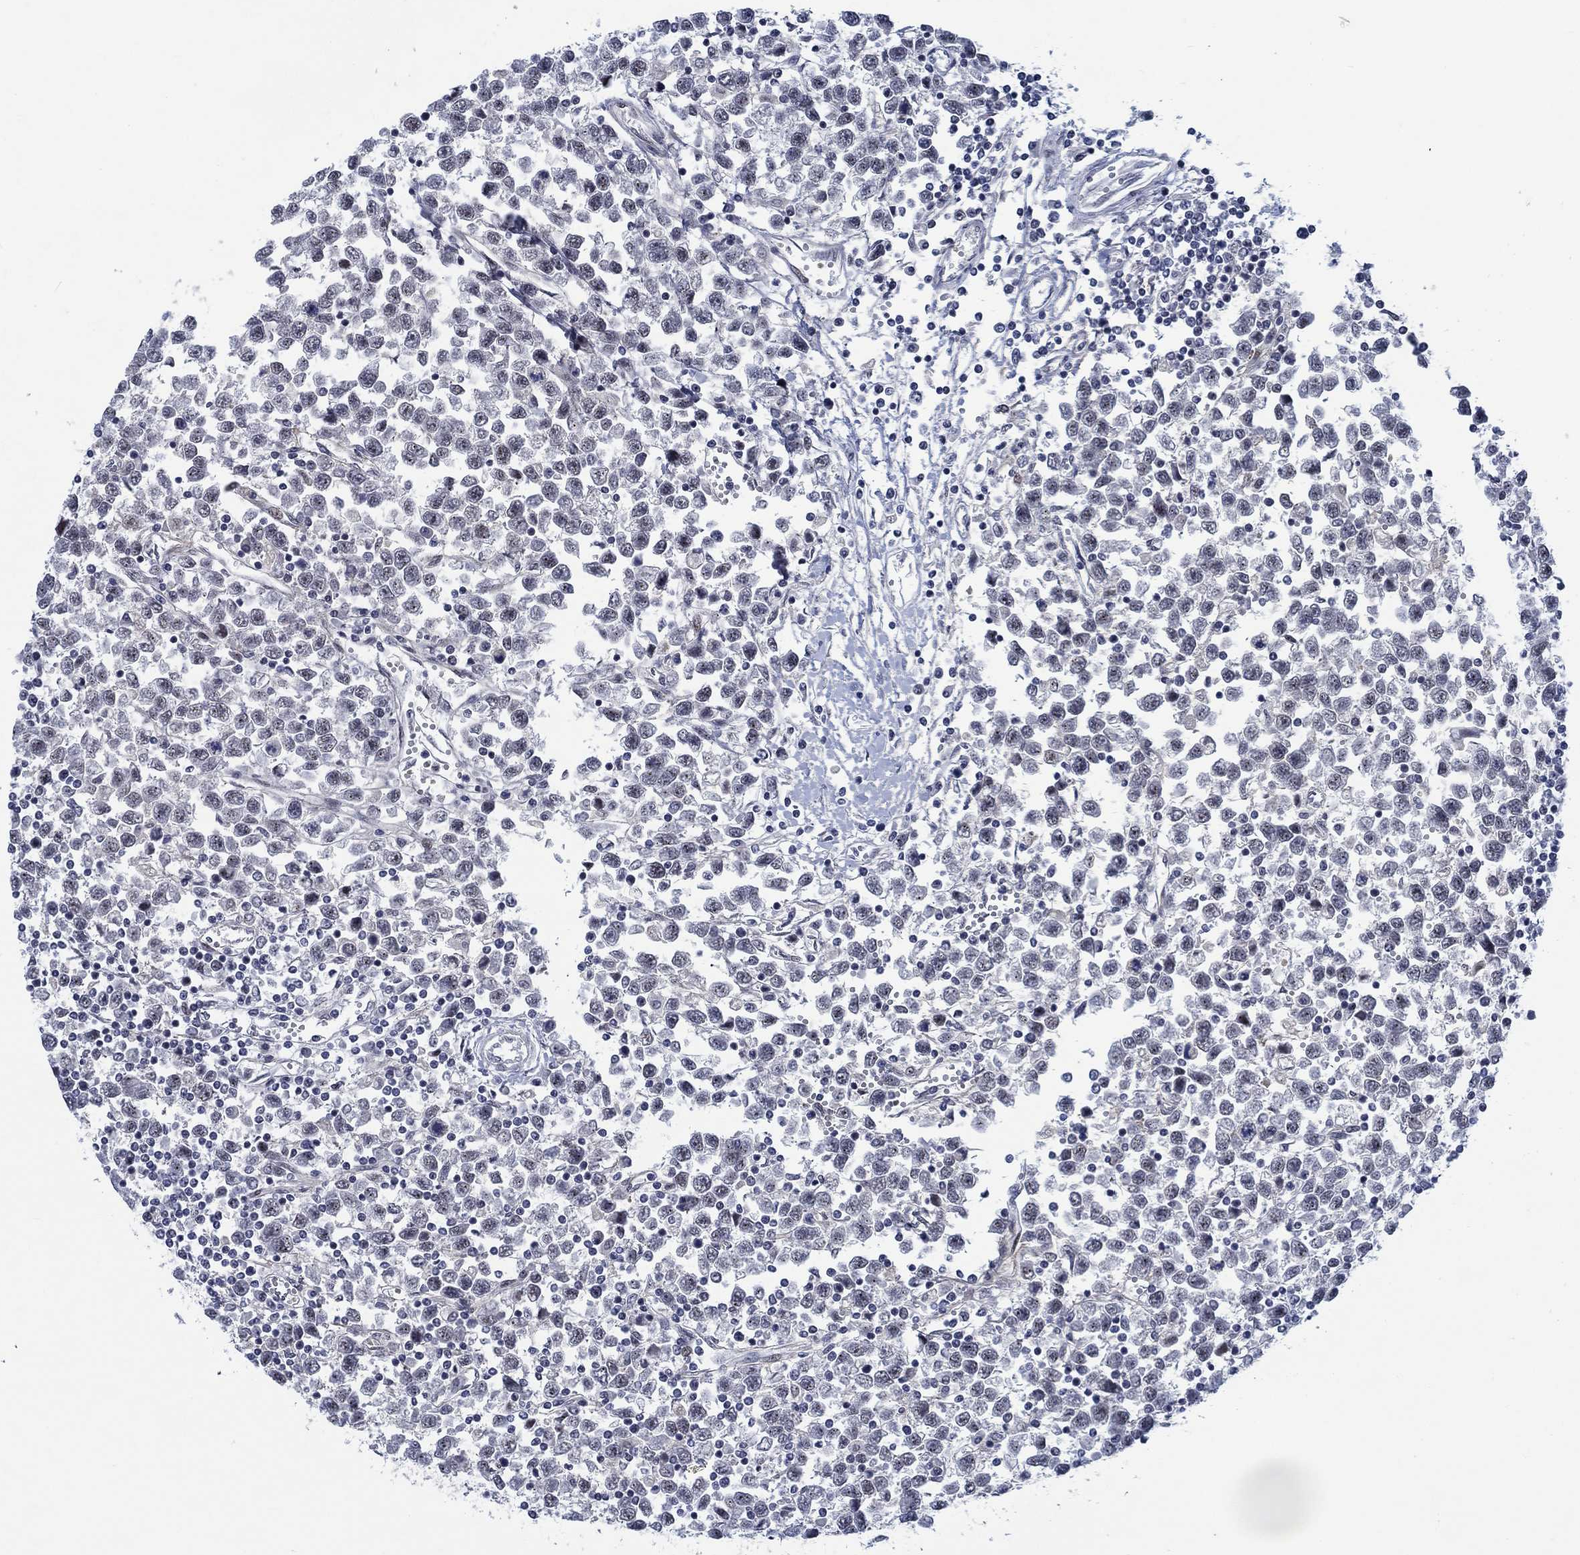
{"staining": {"intensity": "negative", "quantity": "none", "location": "none"}, "tissue": "testis cancer", "cell_type": "Tumor cells", "image_type": "cancer", "snomed": [{"axis": "morphology", "description": "Seminoma, NOS"}, {"axis": "topography", "description": "Testis"}], "caption": "DAB immunohistochemical staining of human seminoma (testis) demonstrates no significant expression in tumor cells.", "gene": "NEU3", "patient": {"sex": "male", "age": 34}}